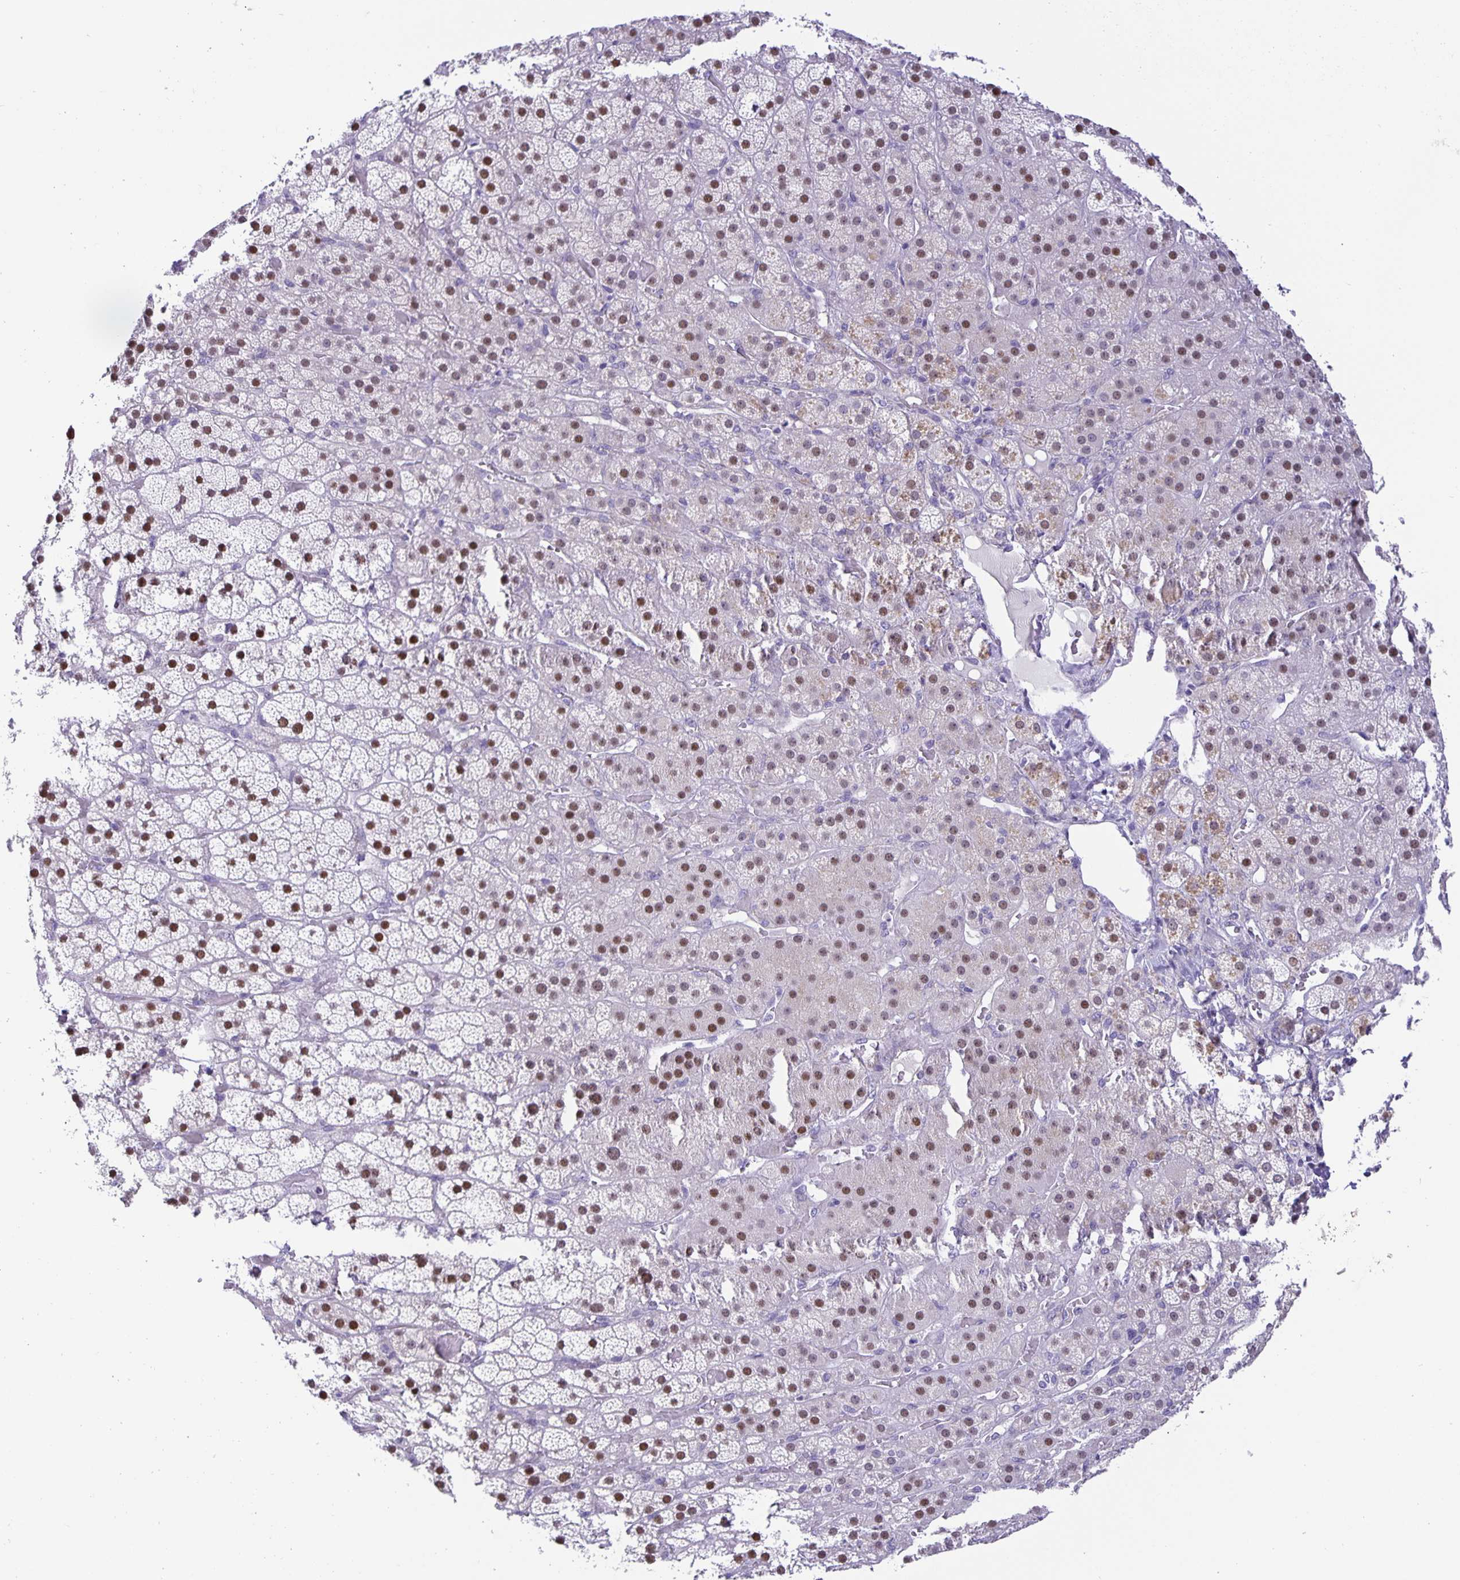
{"staining": {"intensity": "moderate", "quantity": "25%-75%", "location": "nuclear"}, "tissue": "adrenal gland", "cell_type": "Glandular cells", "image_type": "normal", "snomed": [{"axis": "morphology", "description": "Normal tissue, NOS"}, {"axis": "topography", "description": "Adrenal gland"}], "caption": "Glandular cells show moderate nuclear positivity in approximately 25%-75% of cells in normal adrenal gland. (DAB (3,3'-diaminobenzidine) IHC with brightfield microscopy, high magnification).", "gene": "FOSL2", "patient": {"sex": "male", "age": 57}}